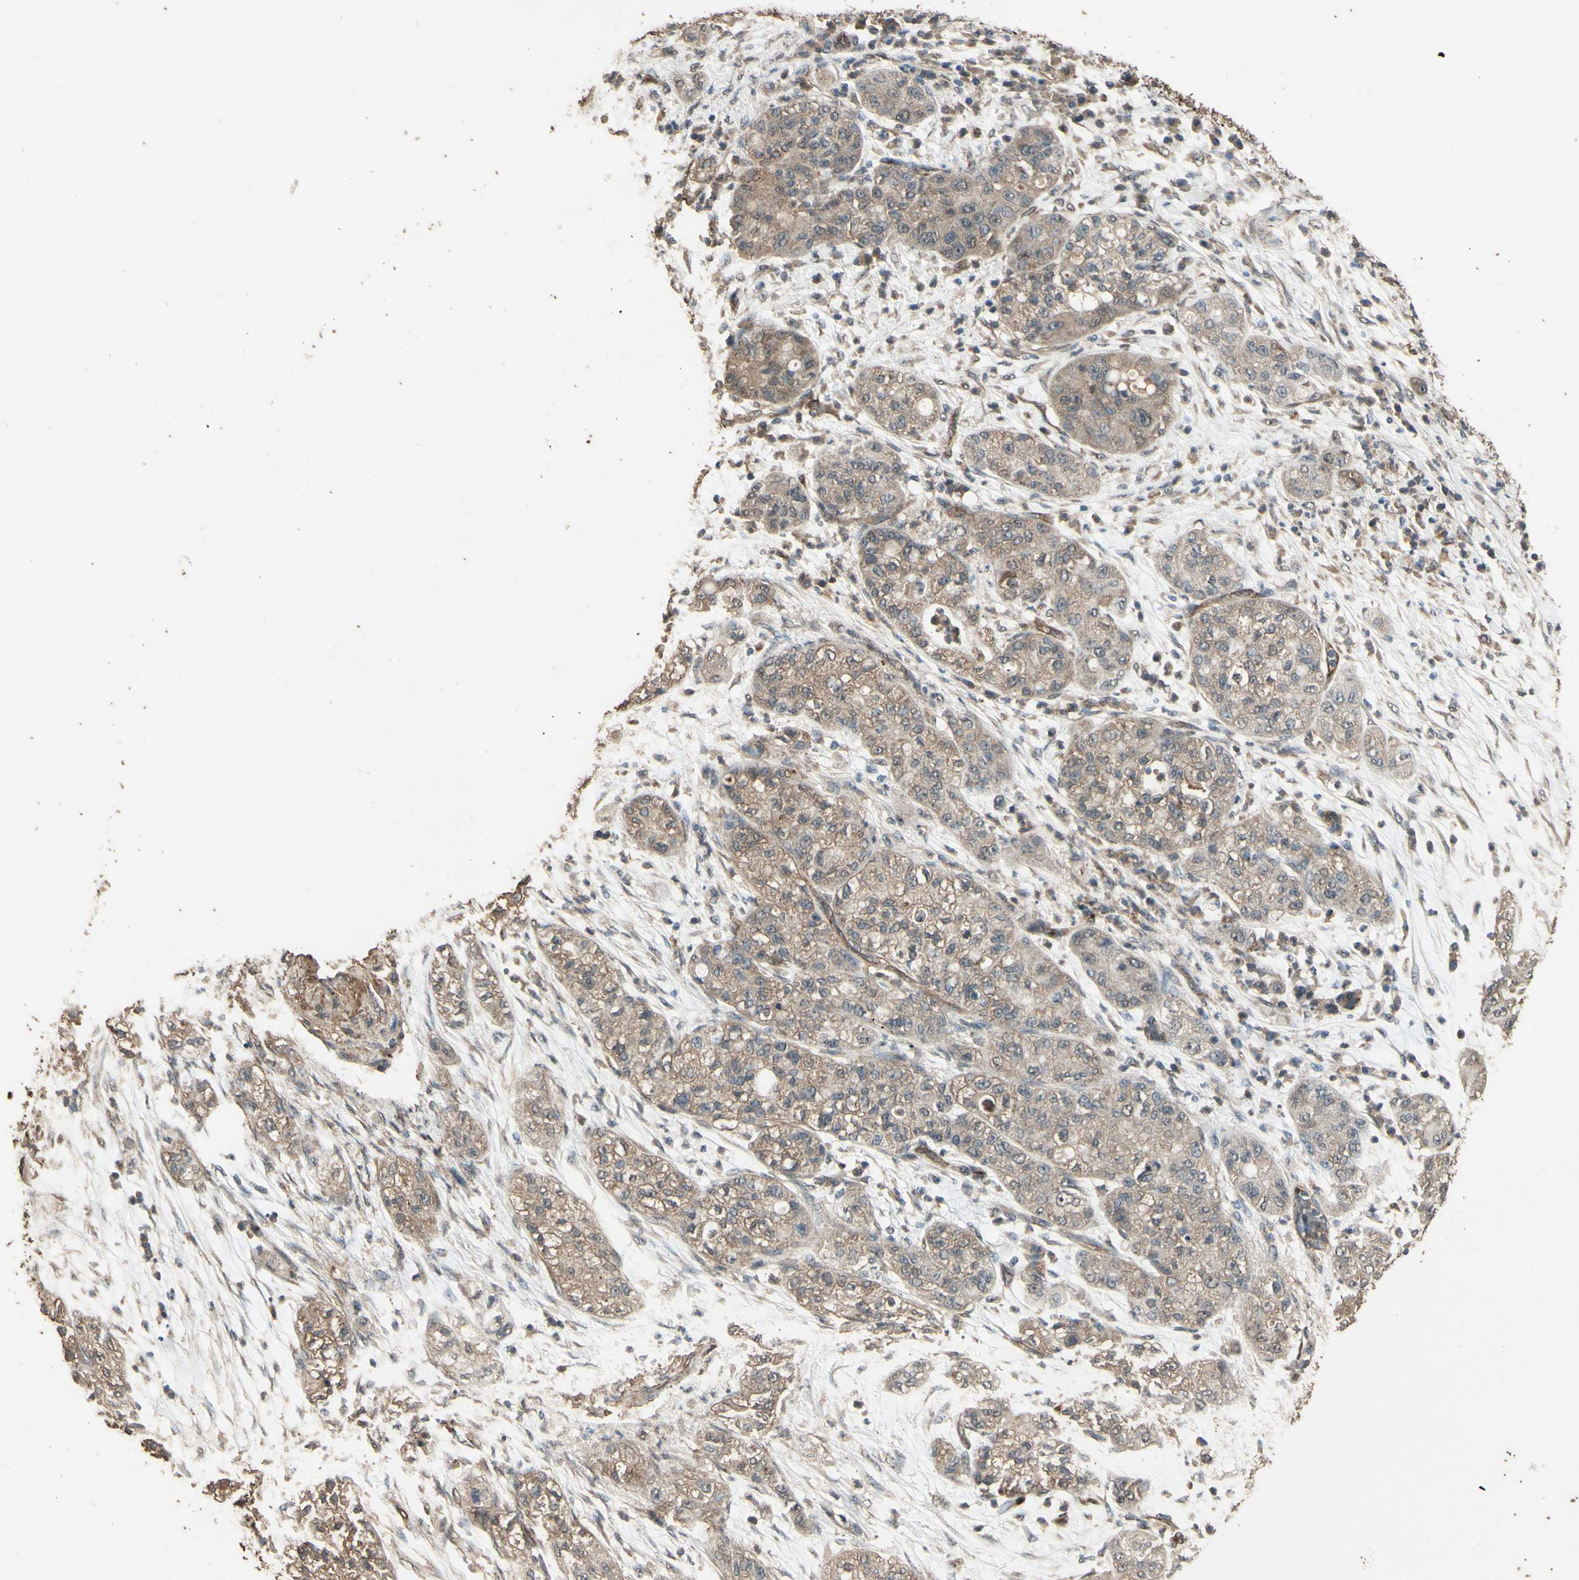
{"staining": {"intensity": "moderate", "quantity": ">75%", "location": "cytoplasmic/membranous"}, "tissue": "pancreatic cancer", "cell_type": "Tumor cells", "image_type": "cancer", "snomed": [{"axis": "morphology", "description": "Adenocarcinoma, NOS"}, {"axis": "topography", "description": "Pancreas"}], "caption": "Immunohistochemical staining of human pancreatic cancer (adenocarcinoma) reveals medium levels of moderate cytoplasmic/membranous protein staining in approximately >75% of tumor cells.", "gene": "TSPO", "patient": {"sex": "female", "age": 78}}